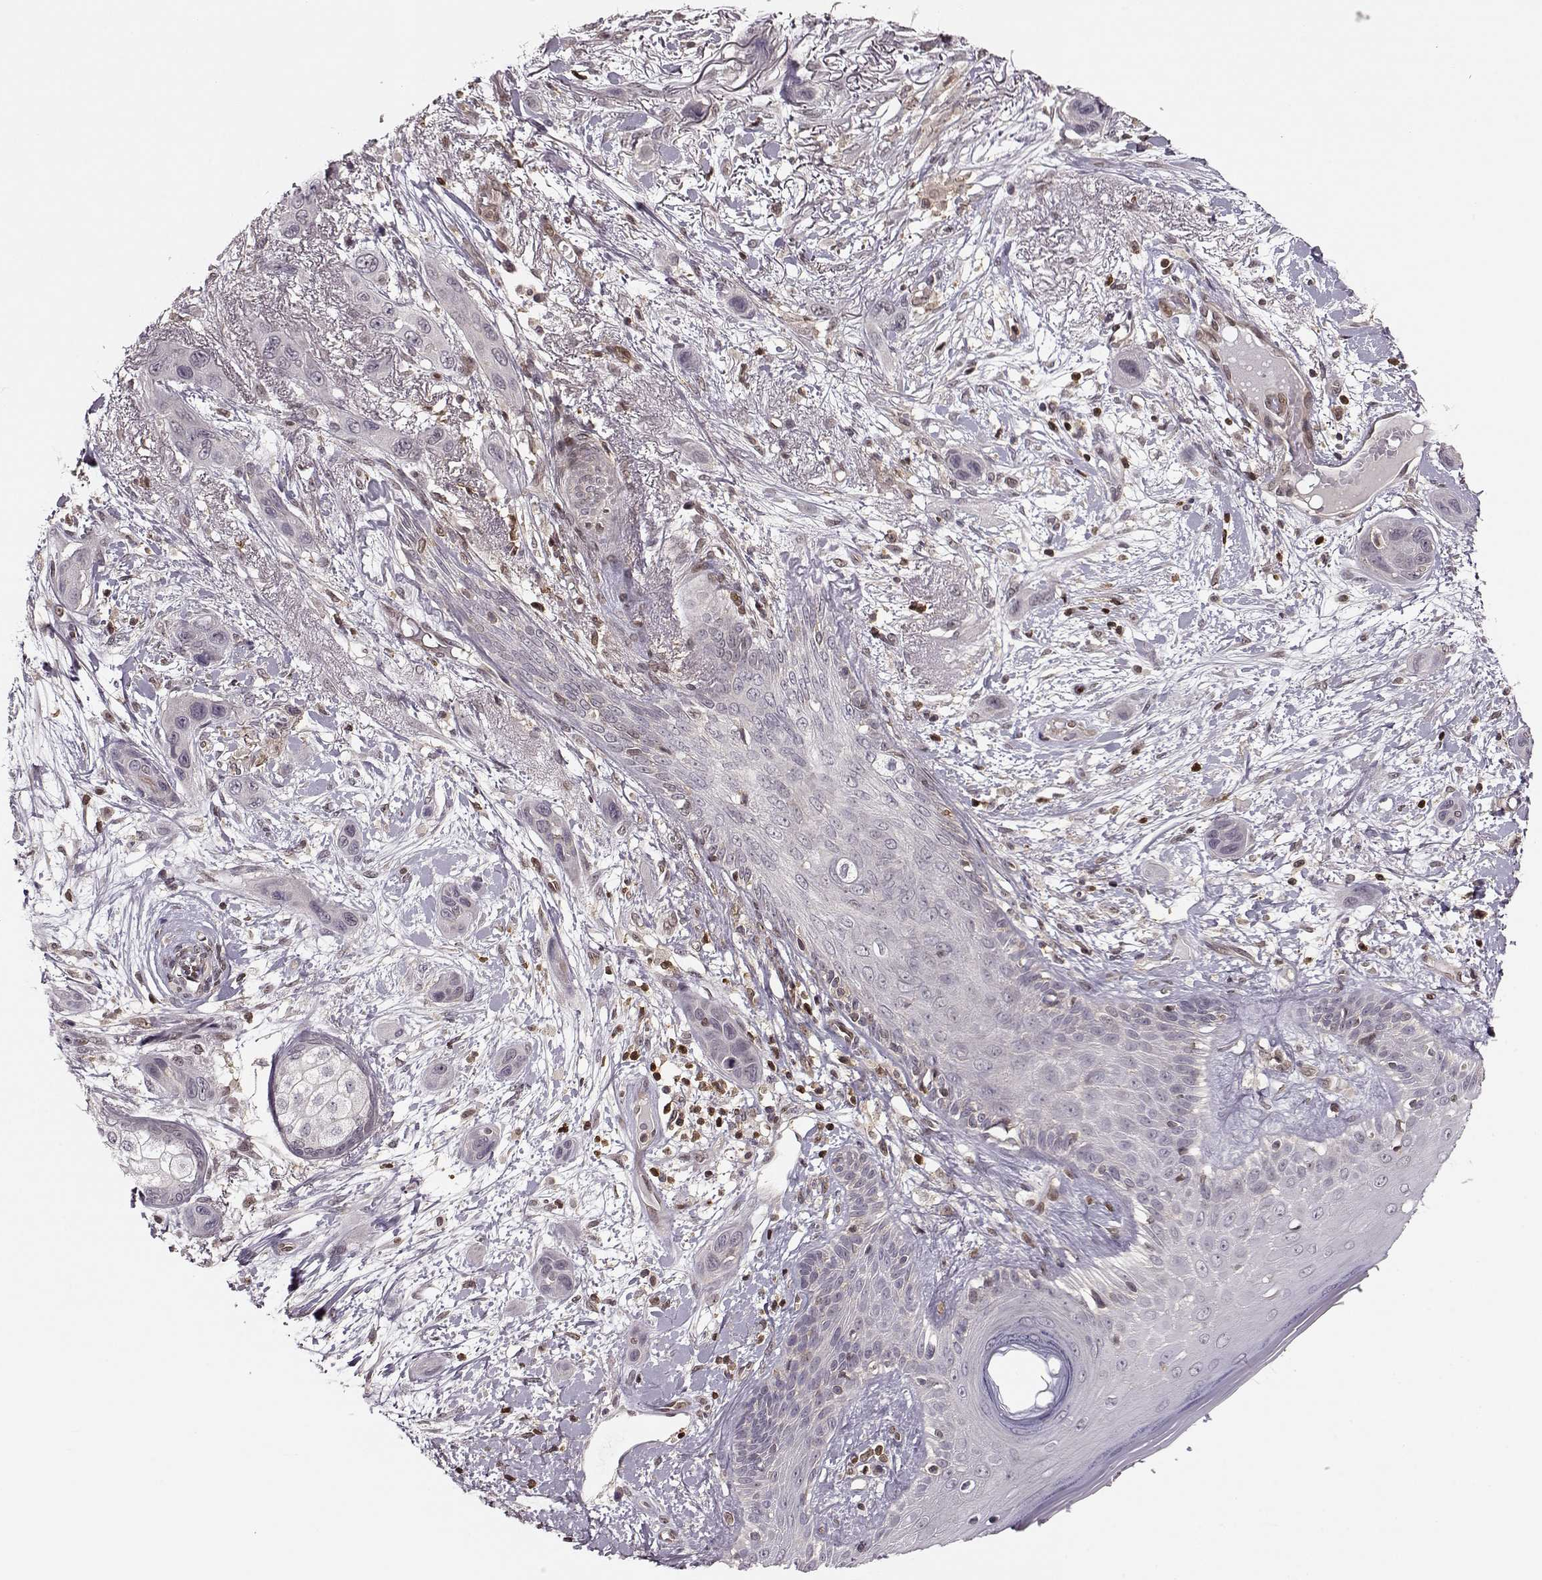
{"staining": {"intensity": "negative", "quantity": "none", "location": "none"}, "tissue": "skin cancer", "cell_type": "Tumor cells", "image_type": "cancer", "snomed": [{"axis": "morphology", "description": "Squamous cell carcinoma, NOS"}, {"axis": "topography", "description": "Skin"}], "caption": "DAB immunohistochemical staining of skin squamous cell carcinoma shows no significant expression in tumor cells.", "gene": "MFSD1", "patient": {"sex": "male", "age": 79}}